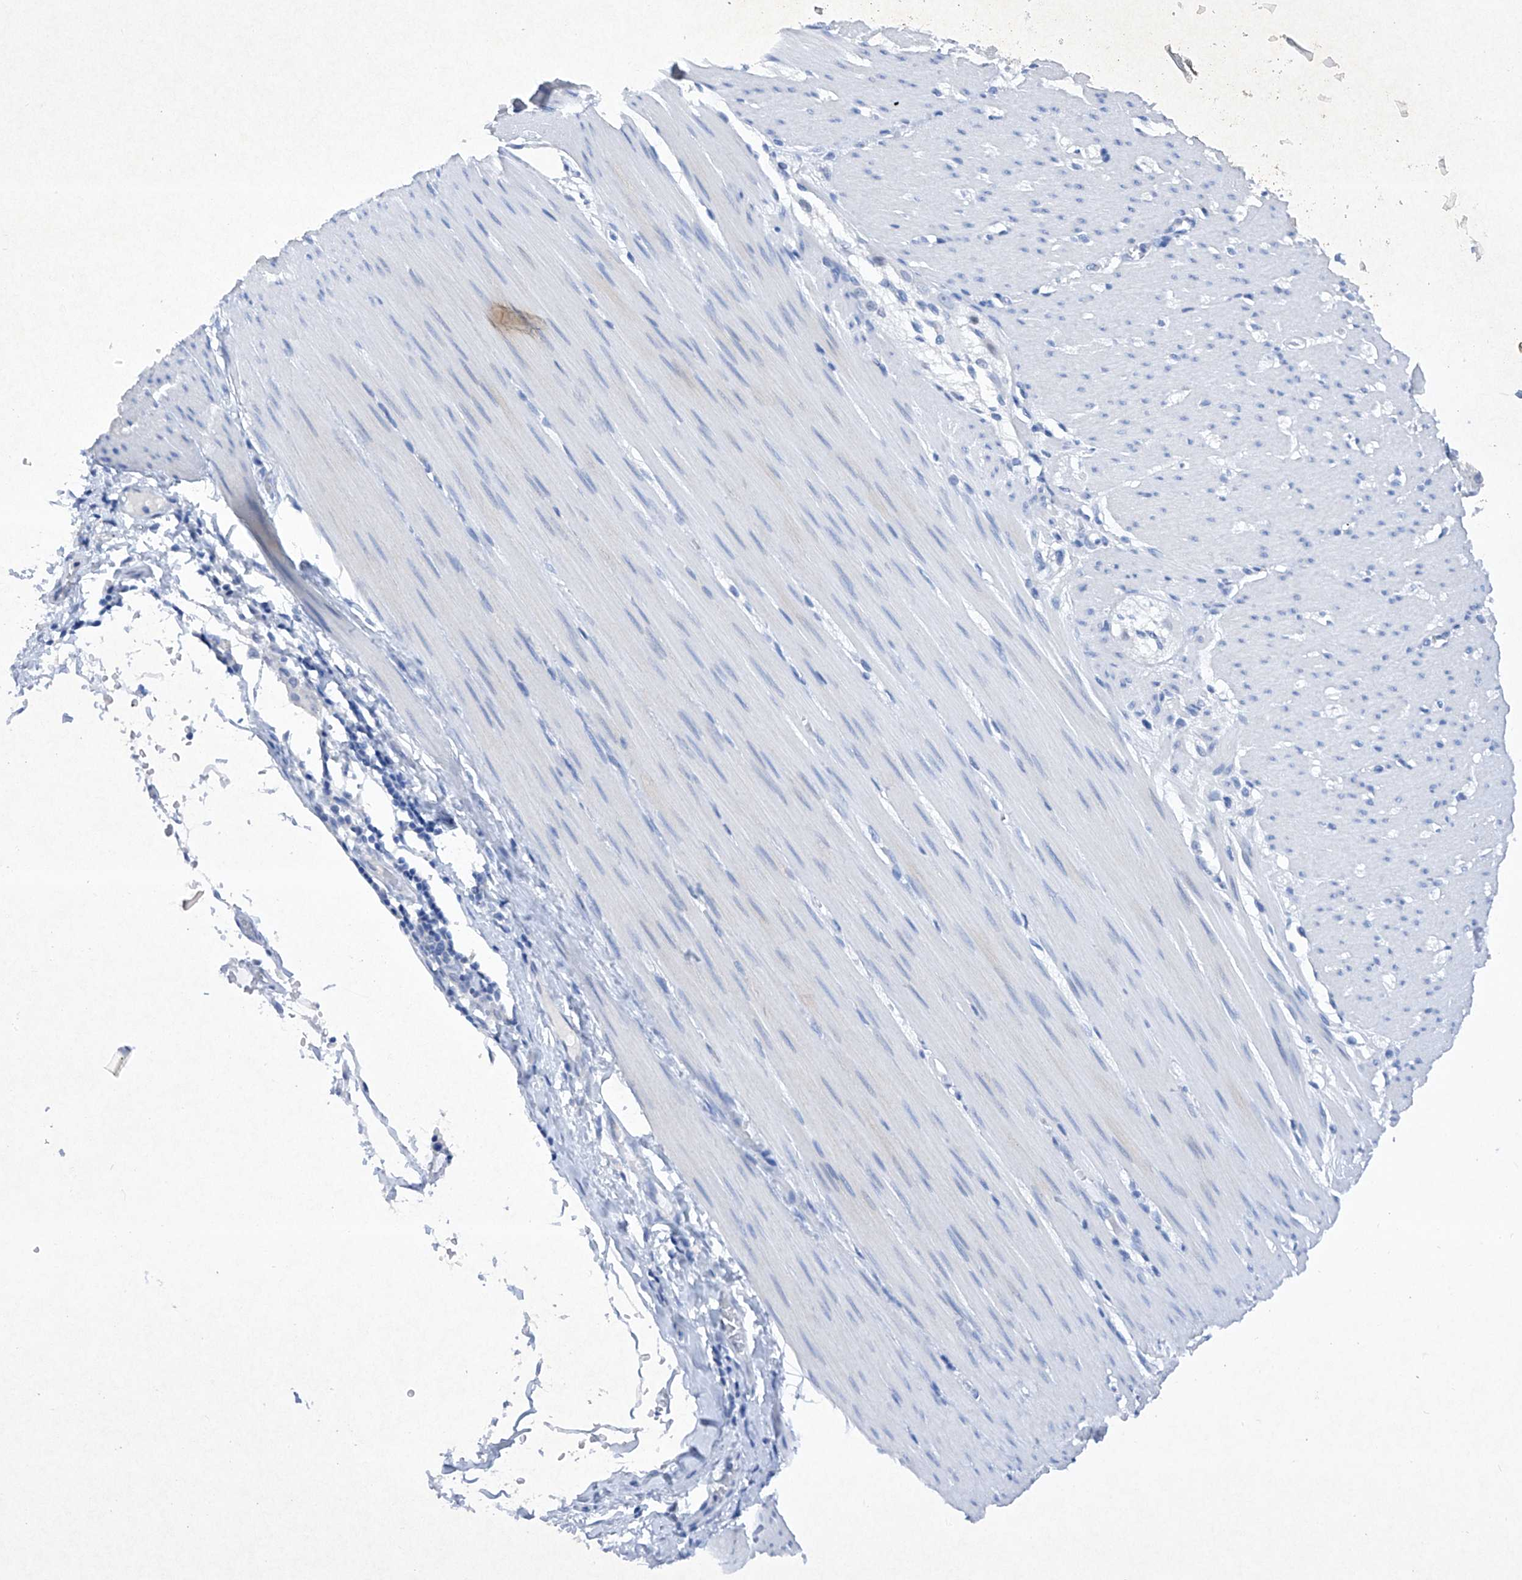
{"staining": {"intensity": "negative", "quantity": "none", "location": "none"}, "tissue": "smooth muscle", "cell_type": "Smooth muscle cells", "image_type": "normal", "snomed": [{"axis": "morphology", "description": "Normal tissue, NOS"}, {"axis": "morphology", "description": "Adenocarcinoma, NOS"}, {"axis": "topography", "description": "Colon"}, {"axis": "topography", "description": "Peripheral nerve tissue"}], "caption": "The image displays no staining of smooth muscle cells in benign smooth muscle. Nuclei are stained in blue.", "gene": "BARX2", "patient": {"sex": "male", "age": 14}}